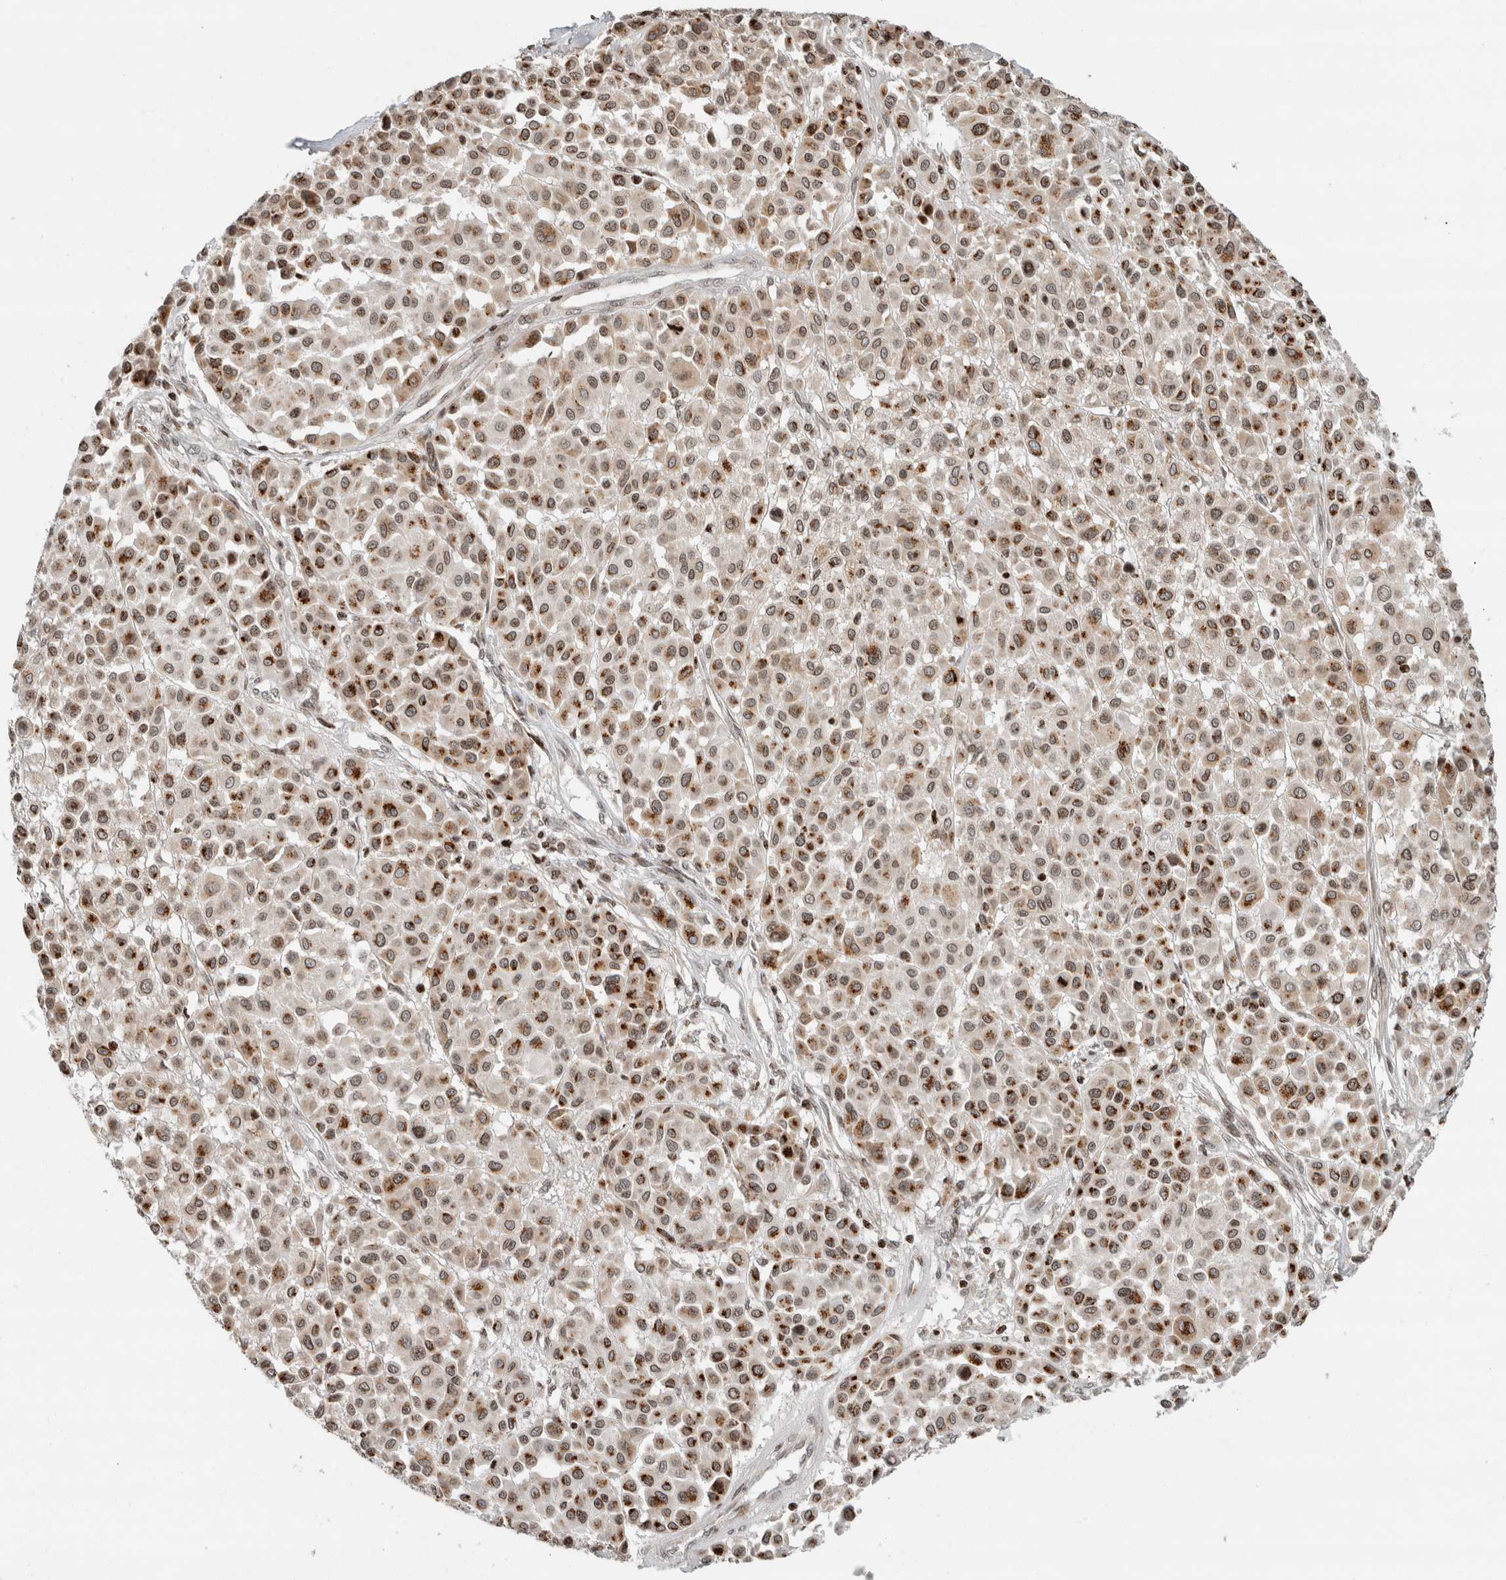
{"staining": {"intensity": "strong", "quantity": ">75%", "location": "cytoplasmic/membranous"}, "tissue": "melanoma", "cell_type": "Tumor cells", "image_type": "cancer", "snomed": [{"axis": "morphology", "description": "Malignant melanoma, Metastatic site"}, {"axis": "topography", "description": "Soft tissue"}], "caption": "IHC staining of malignant melanoma (metastatic site), which reveals high levels of strong cytoplasmic/membranous expression in about >75% of tumor cells indicating strong cytoplasmic/membranous protein expression. The staining was performed using DAB (brown) for protein detection and nuclei were counterstained in hematoxylin (blue).", "gene": "GINS4", "patient": {"sex": "male", "age": 41}}